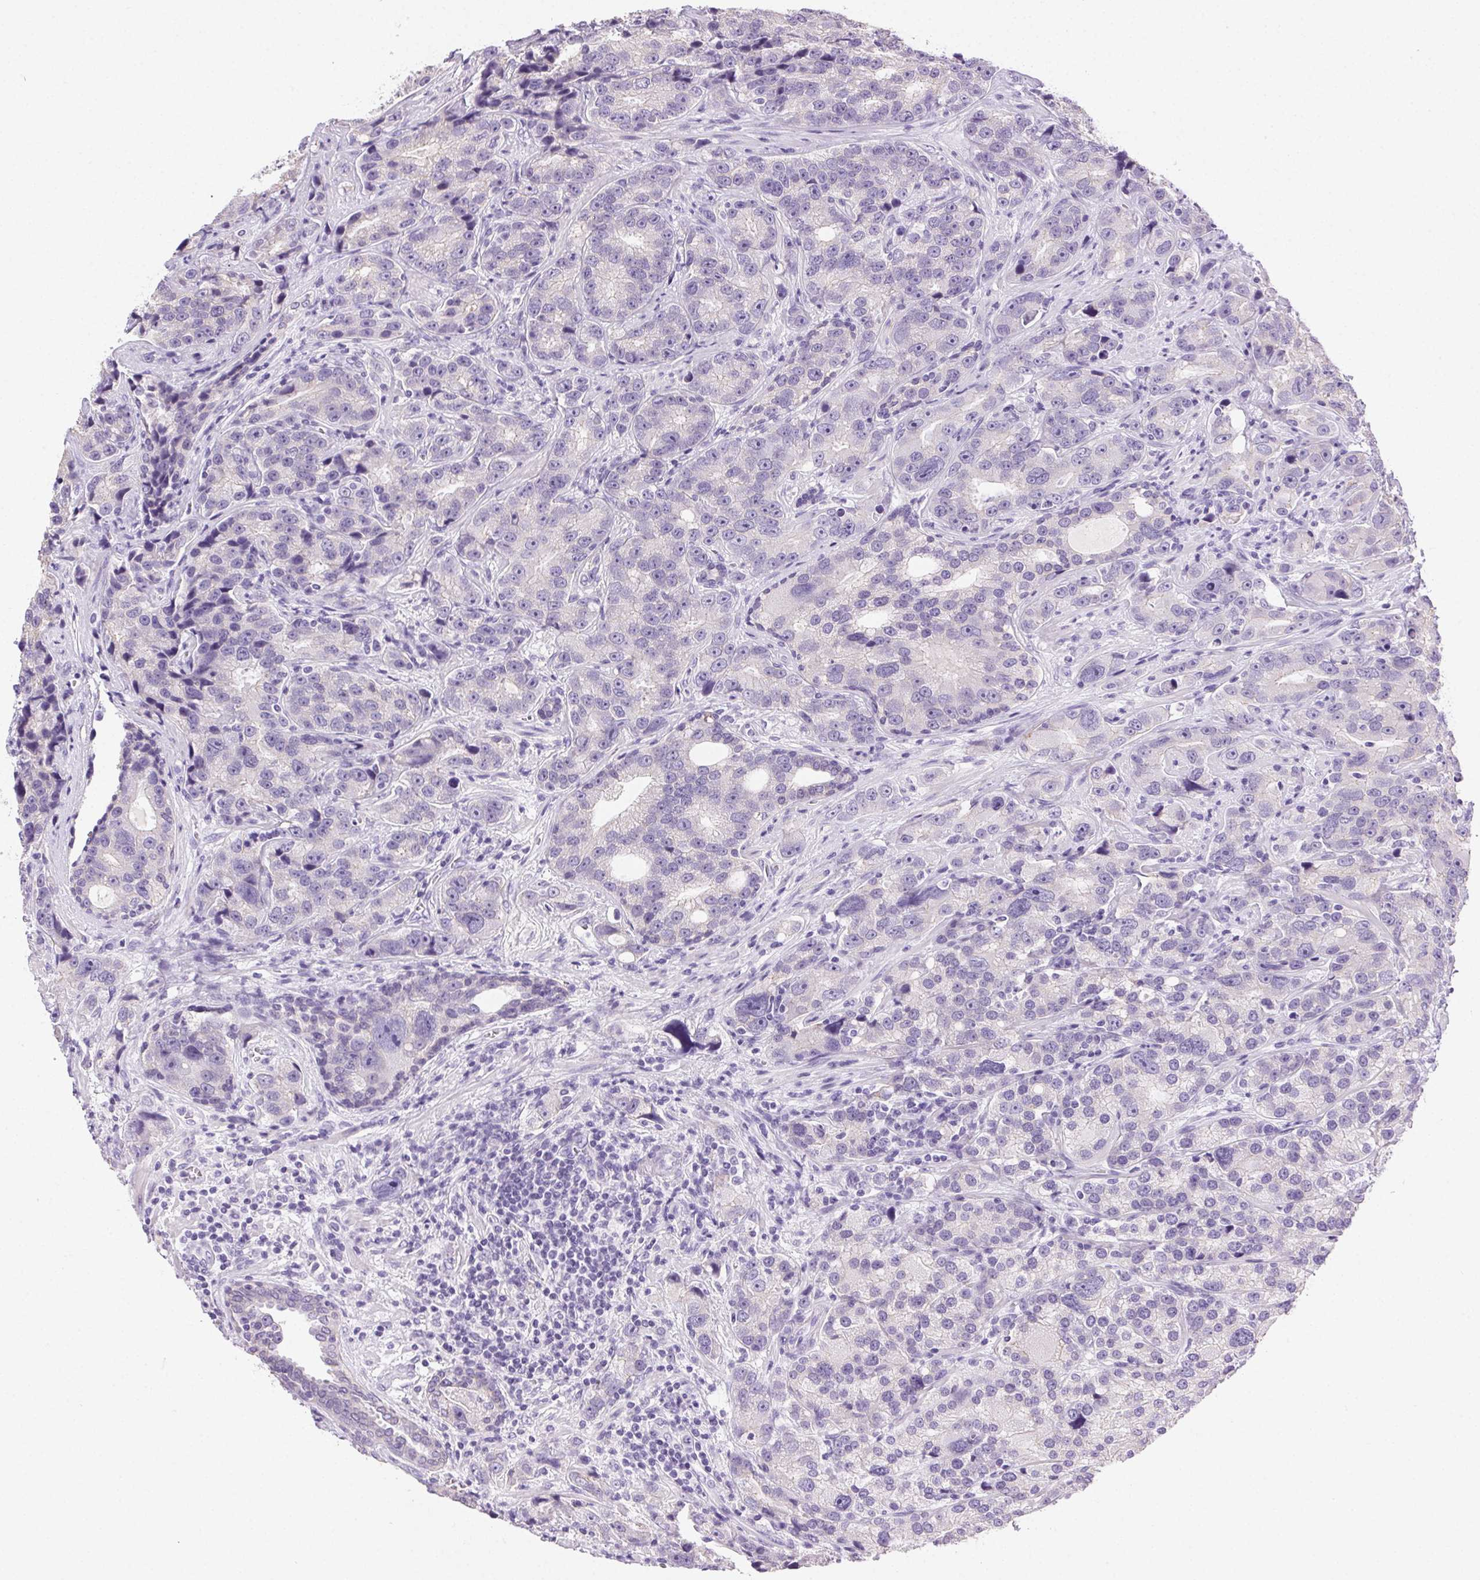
{"staining": {"intensity": "negative", "quantity": "none", "location": "none"}, "tissue": "prostate cancer", "cell_type": "Tumor cells", "image_type": "cancer", "snomed": [{"axis": "morphology", "description": "Adenocarcinoma, NOS"}, {"axis": "topography", "description": "Prostate"}], "caption": "Human prostate adenocarcinoma stained for a protein using IHC exhibits no positivity in tumor cells.", "gene": "CLDN10", "patient": {"sex": "male", "age": 63}}